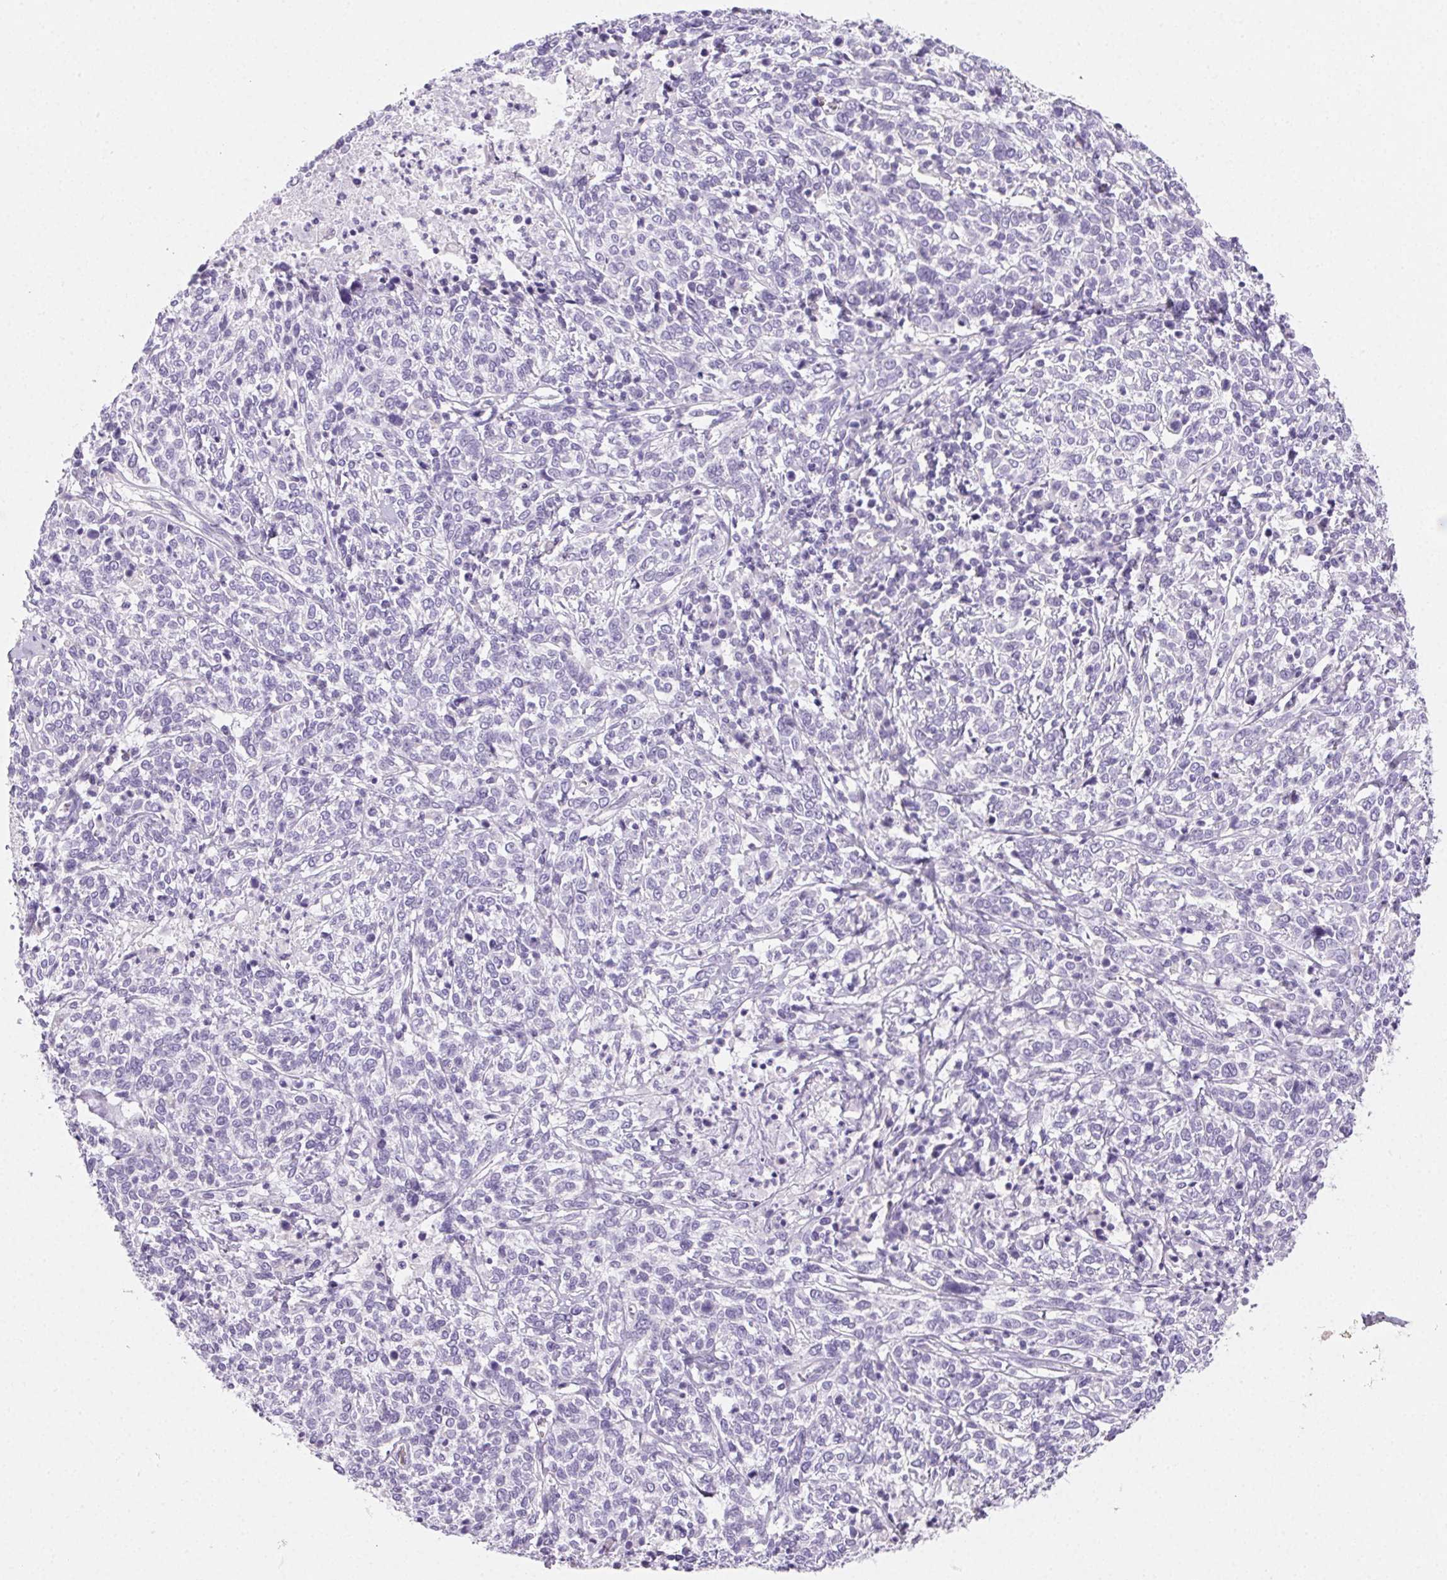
{"staining": {"intensity": "negative", "quantity": "none", "location": "none"}, "tissue": "cervical cancer", "cell_type": "Tumor cells", "image_type": "cancer", "snomed": [{"axis": "morphology", "description": "Squamous cell carcinoma, NOS"}, {"axis": "topography", "description": "Cervix"}], "caption": "An immunohistochemistry photomicrograph of squamous cell carcinoma (cervical) is shown. There is no staining in tumor cells of squamous cell carcinoma (cervical). (DAB (3,3'-diaminobenzidine) IHC with hematoxylin counter stain).", "gene": "PRSS3", "patient": {"sex": "female", "age": 46}}